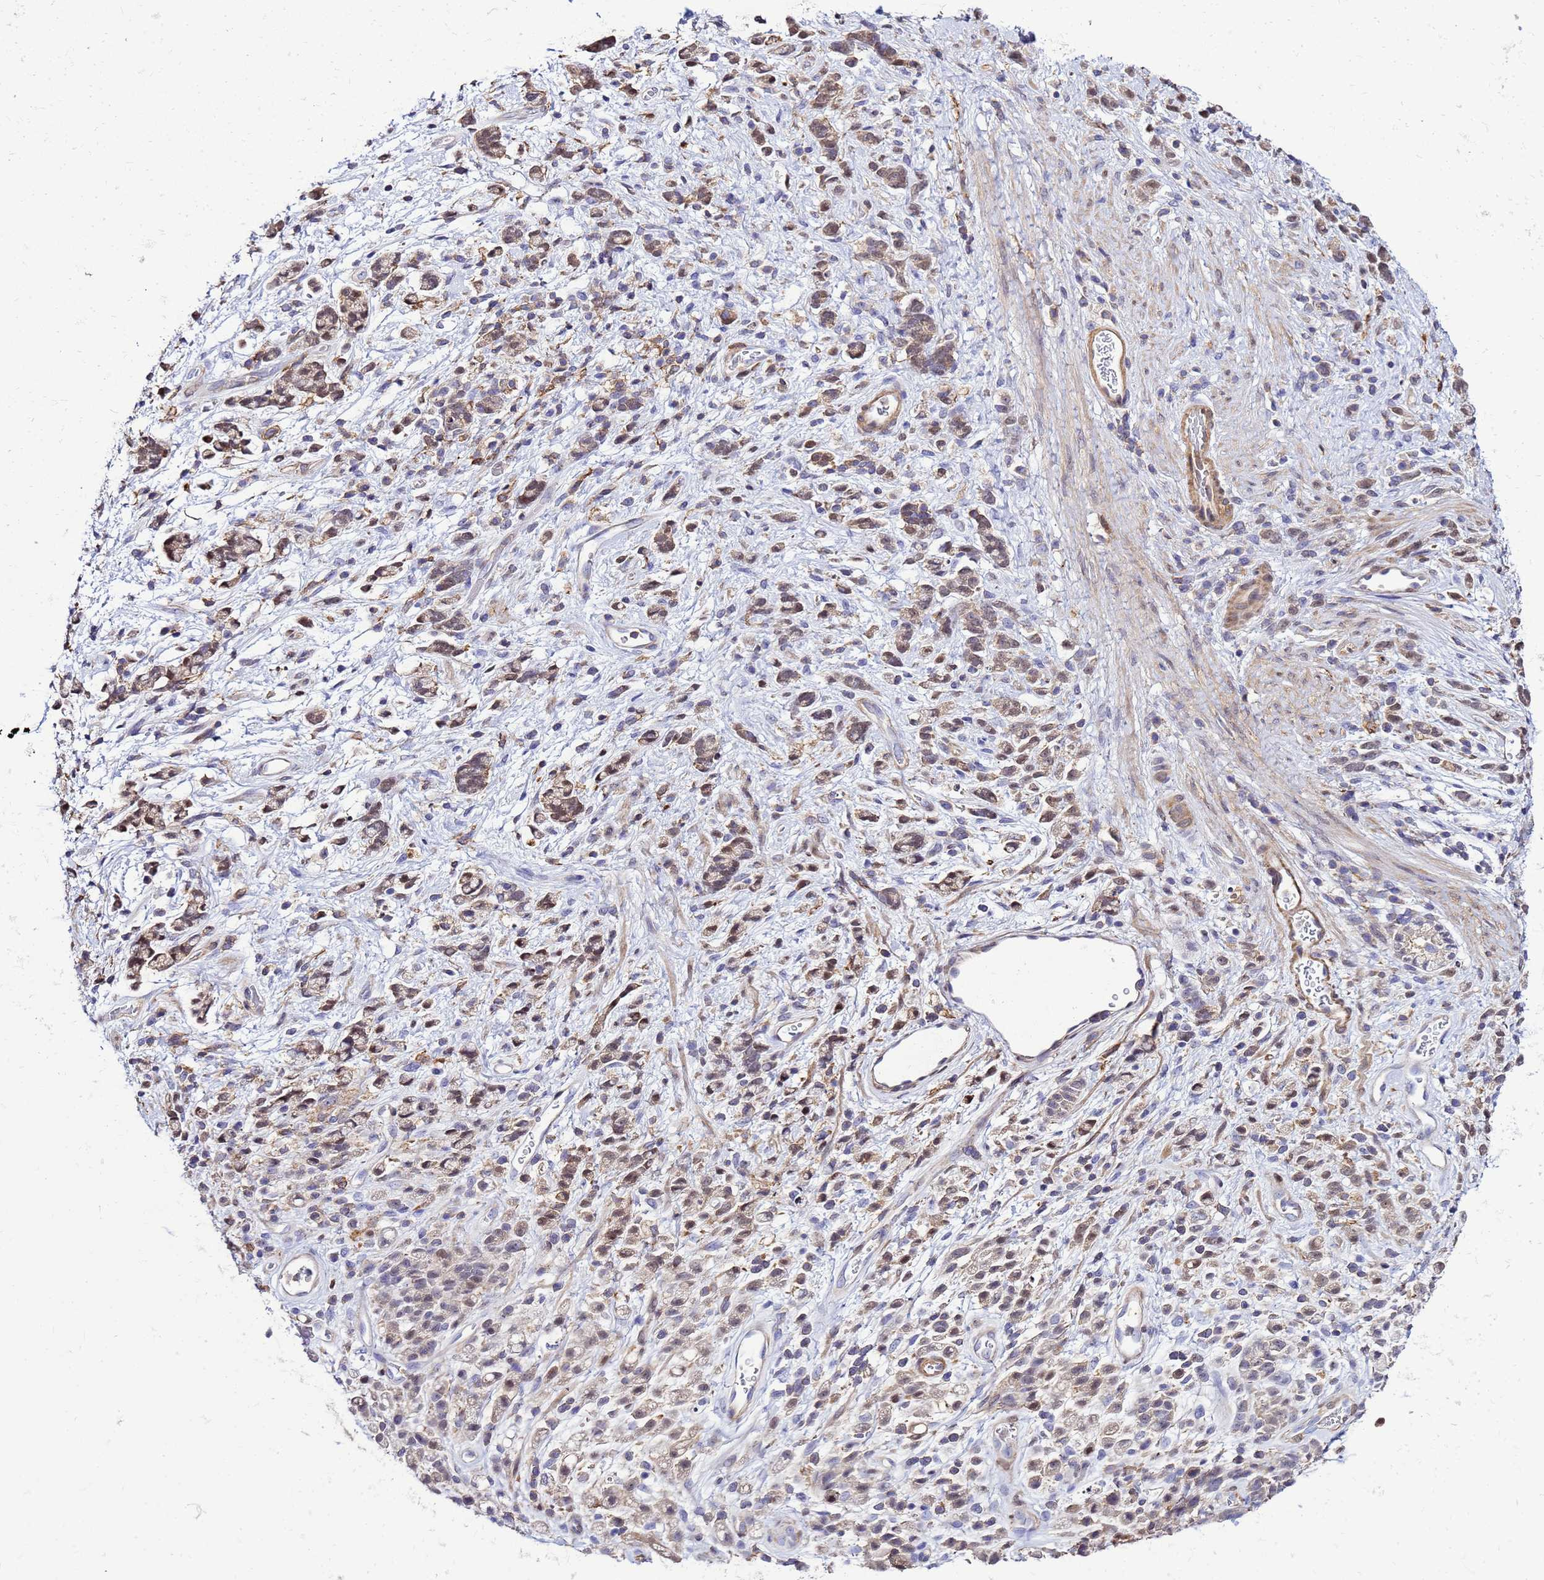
{"staining": {"intensity": "weak", "quantity": "25%-75%", "location": "cytoplasmic/membranous,nuclear"}, "tissue": "stomach cancer", "cell_type": "Tumor cells", "image_type": "cancer", "snomed": [{"axis": "morphology", "description": "Adenocarcinoma, NOS"}, {"axis": "topography", "description": "Stomach"}], "caption": "There is low levels of weak cytoplasmic/membranous and nuclear positivity in tumor cells of adenocarcinoma (stomach), as demonstrated by immunohistochemical staining (brown color).", "gene": "DBNDD2", "patient": {"sex": "female", "age": 60}}